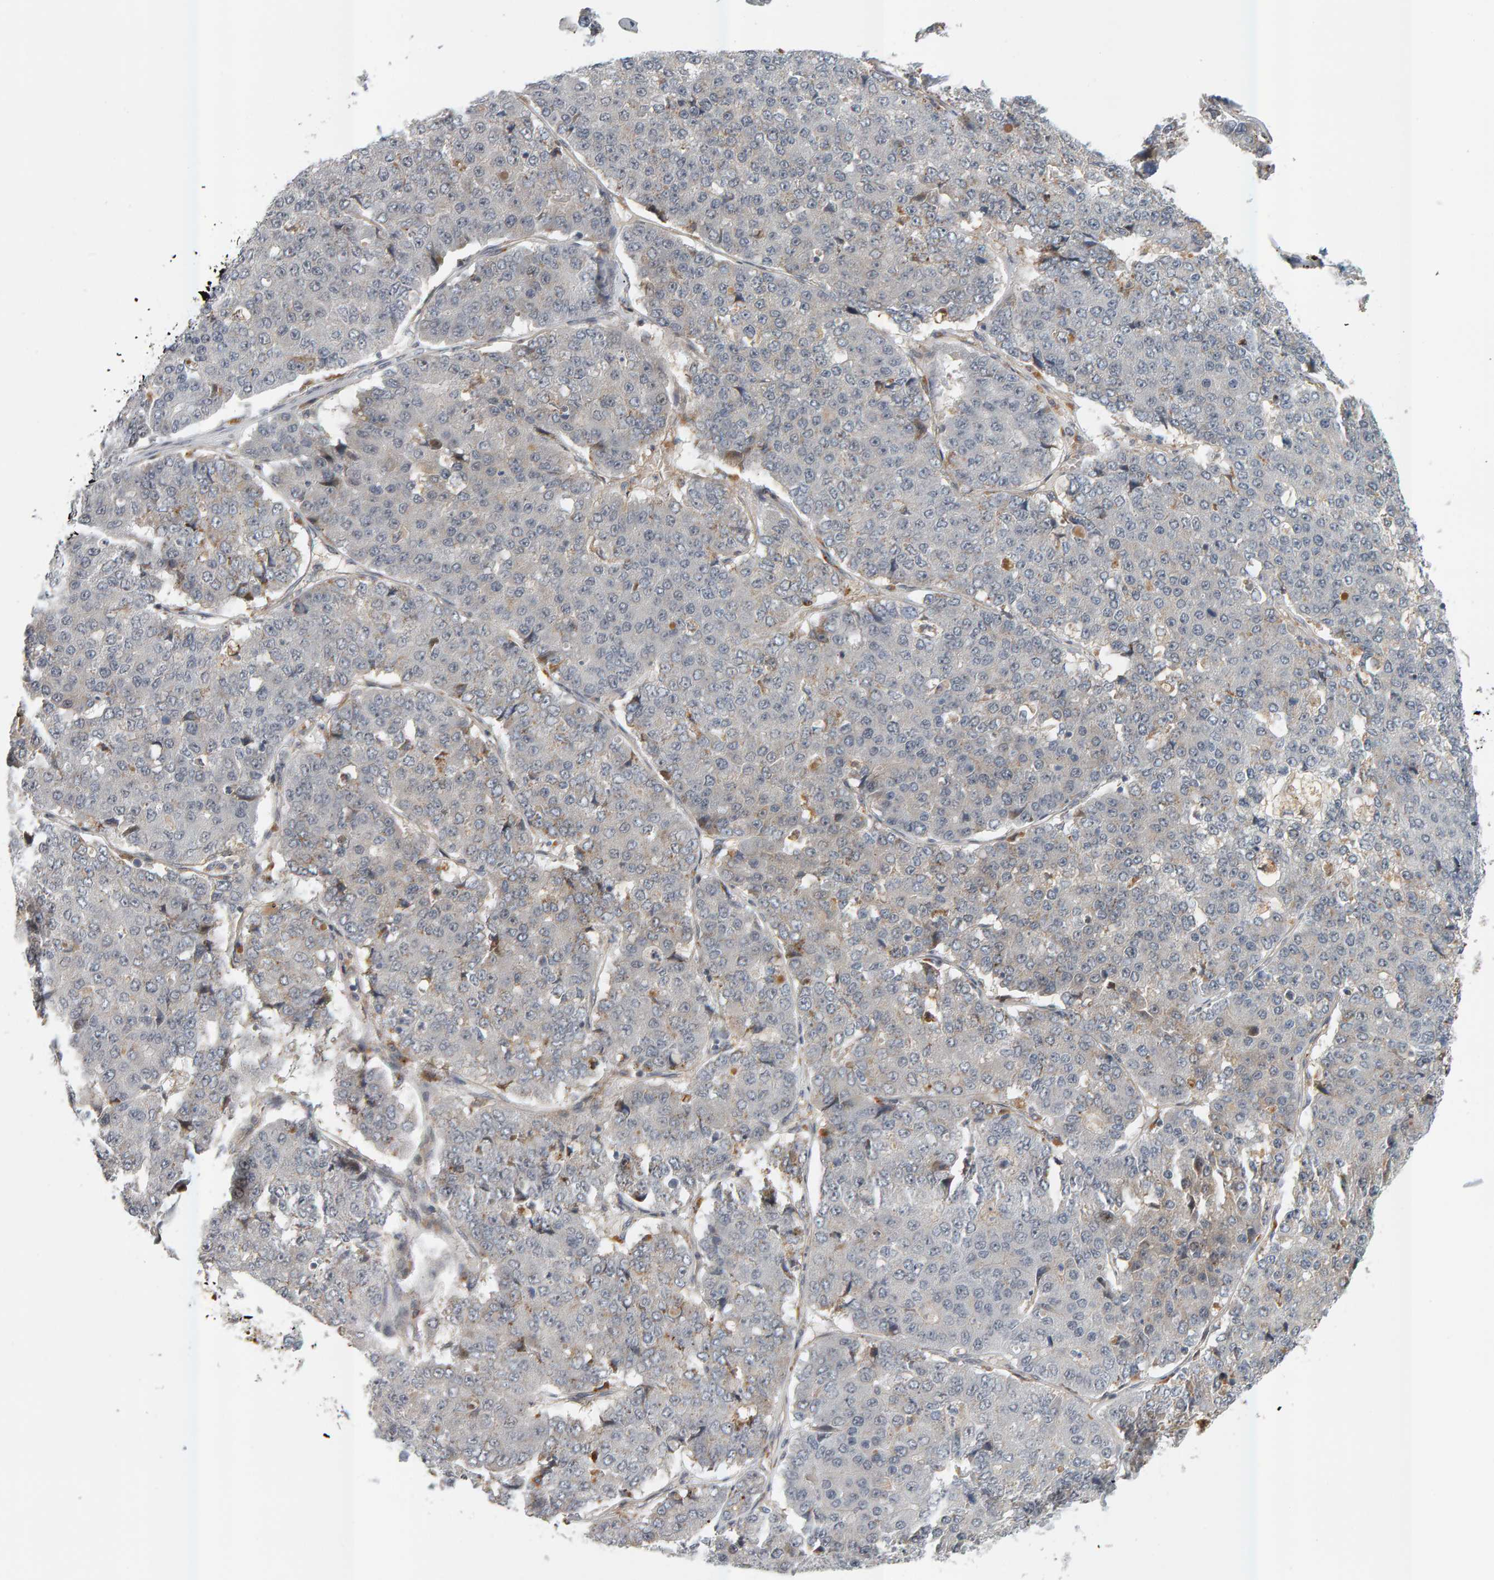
{"staining": {"intensity": "negative", "quantity": "none", "location": "none"}, "tissue": "pancreatic cancer", "cell_type": "Tumor cells", "image_type": "cancer", "snomed": [{"axis": "morphology", "description": "Adenocarcinoma, NOS"}, {"axis": "topography", "description": "Pancreas"}], "caption": "A histopathology image of pancreatic cancer (adenocarcinoma) stained for a protein shows no brown staining in tumor cells.", "gene": "ZNF160", "patient": {"sex": "male", "age": 50}}